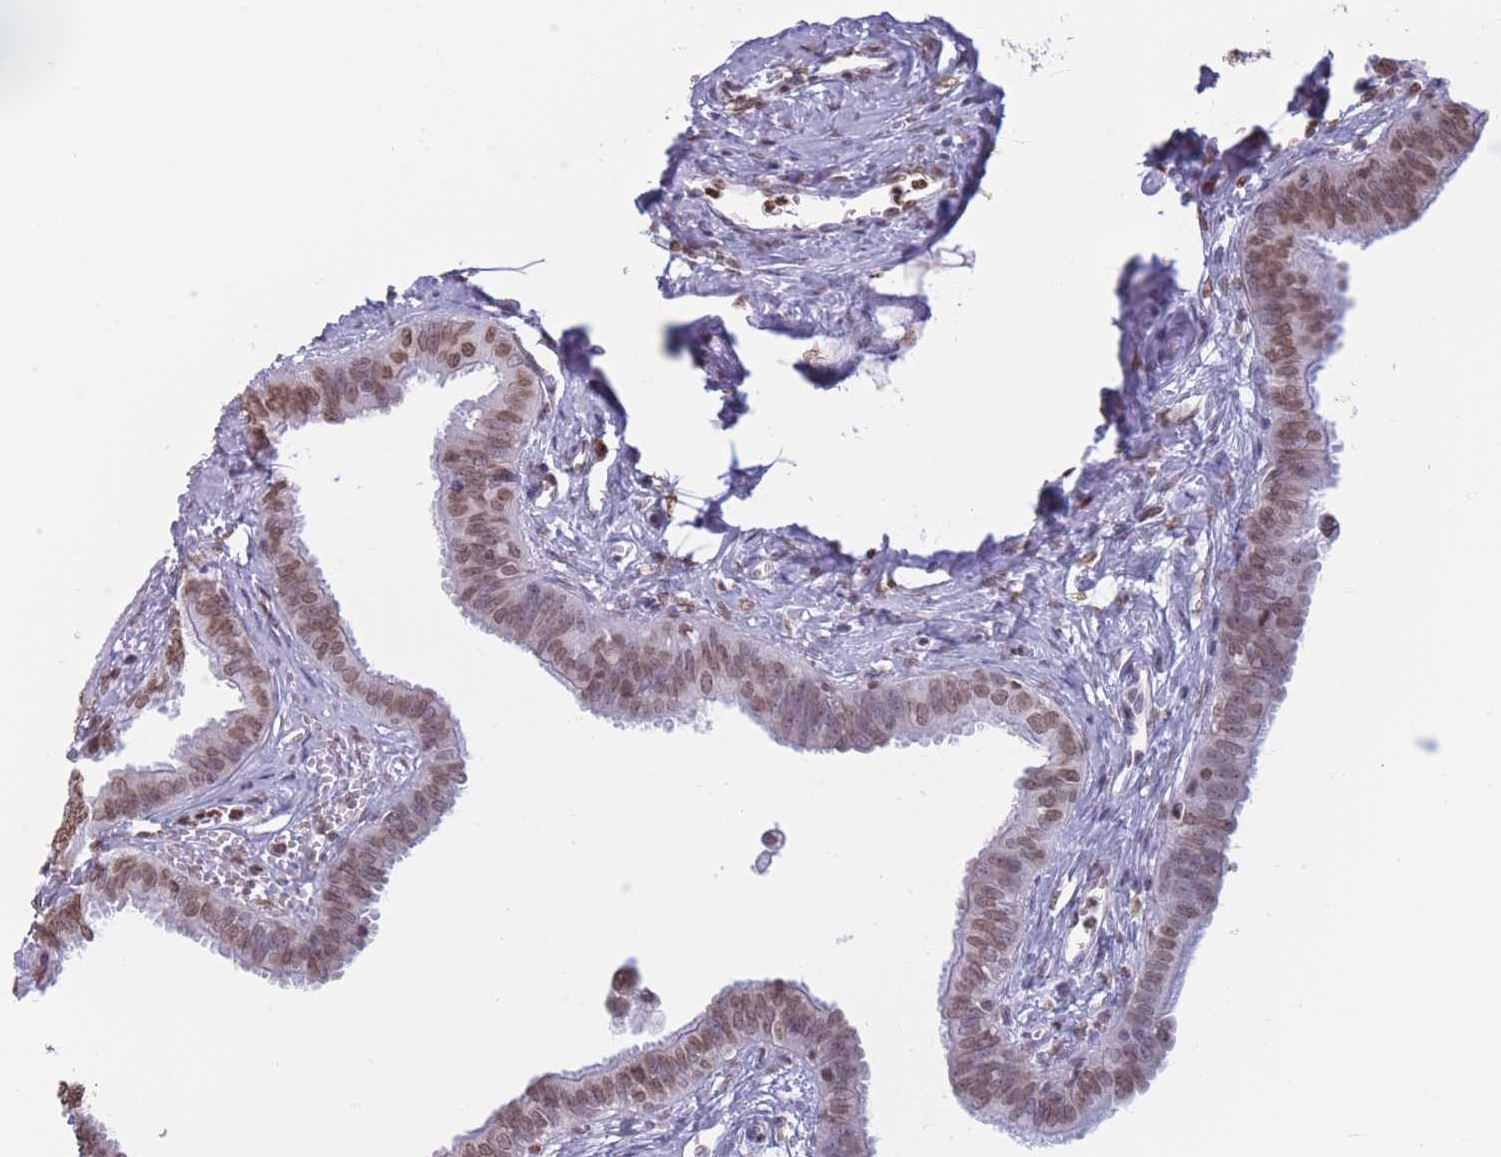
{"staining": {"intensity": "moderate", "quantity": ">75%", "location": "nuclear"}, "tissue": "fallopian tube", "cell_type": "Glandular cells", "image_type": "normal", "snomed": [{"axis": "morphology", "description": "Normal tissue, NOS"}, {"axis": "morphology", "description": "Carcinoma, NOS"}, {"axis": "topography", "description": "Fallopian tube"}, {"axis": "topography", "description": "Ovary"}], "caption": "Immunohistochemical staining of unremarkable human fallopian tube demonstrates >75% levels of moderate nuclear protein expression in about >75% of glandular cells.", "gene": "RYK", "patient": {"sex": "female", "age": 59}}